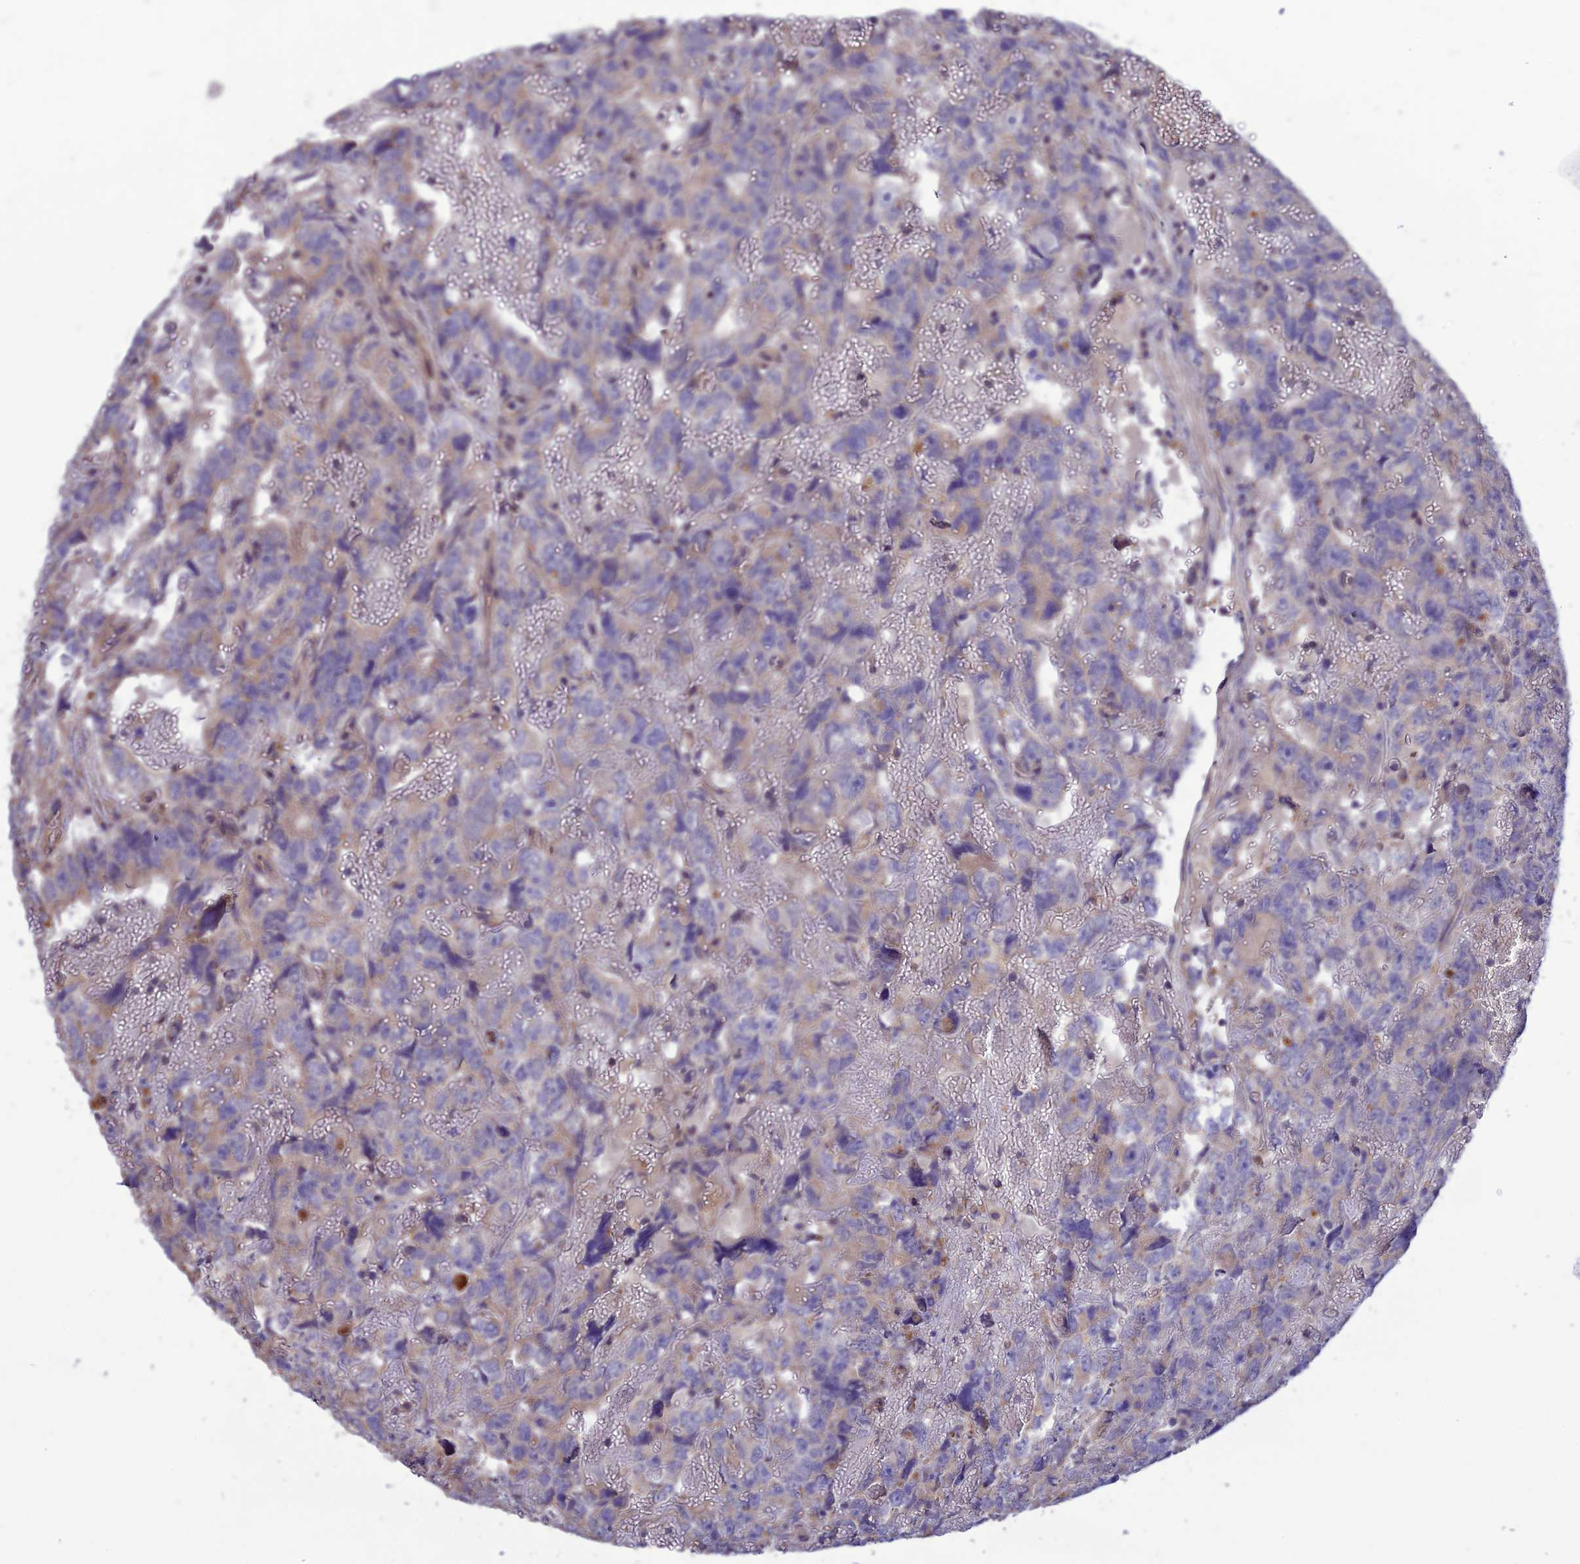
{"staining": {"intensity": "negative", "quantity": "none", "location": "none"}, "tissue": "testis cancer", "cell_type": "Tumor cells", "image_type": "cancer", "snomed": [{"axis": "morphology", "description": "Carcinoma, Embryonal, NOS"}, {"axis": "topography", "description": "Testis"}], "caption": "This is an IHC photomicrograph of testis embryonal carcinoma. There is no expression in tumor cells.", "gene": "PSMF1", "patient": {"sex": "male", "age": 45}}